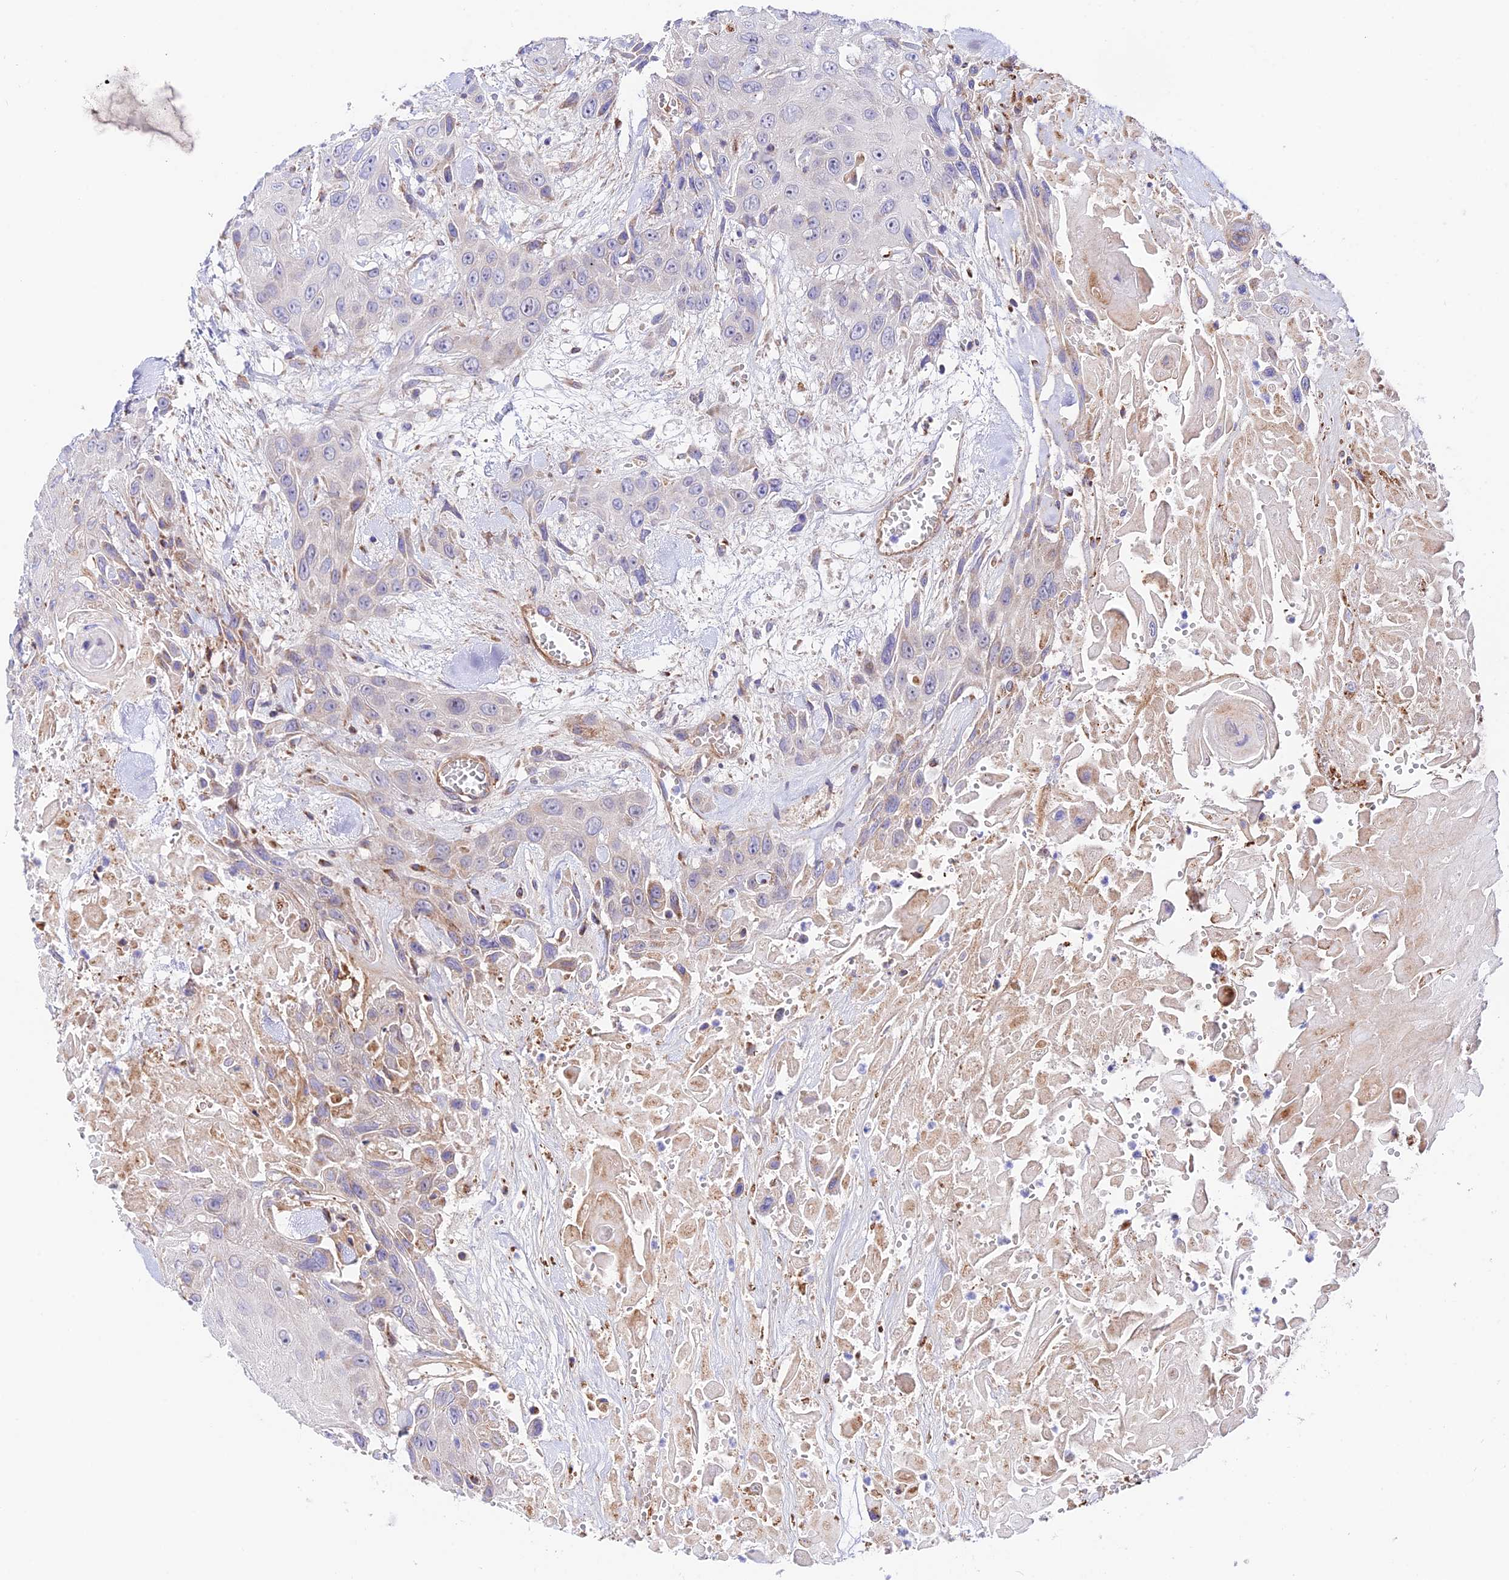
{"staining": {"intensity": "weak", "quantity": "<25%", "location": "cytoplasmic/membranous"}, "tissue": "head and neck cancer", "cell_type": "Tumor cells", "image_type": "cancer", "snomed": [{"axis": "morphology", "description": "Squamous cell carcinoma, NOS"}, {"axis": "topography", "description": "Head-Neck"}], "caption": "Tumor cells show no significant expression in squamous cell carcinoma (head and neck).", "gene": "VPS13C", "patient": {"sex": "male", "age": 81}}